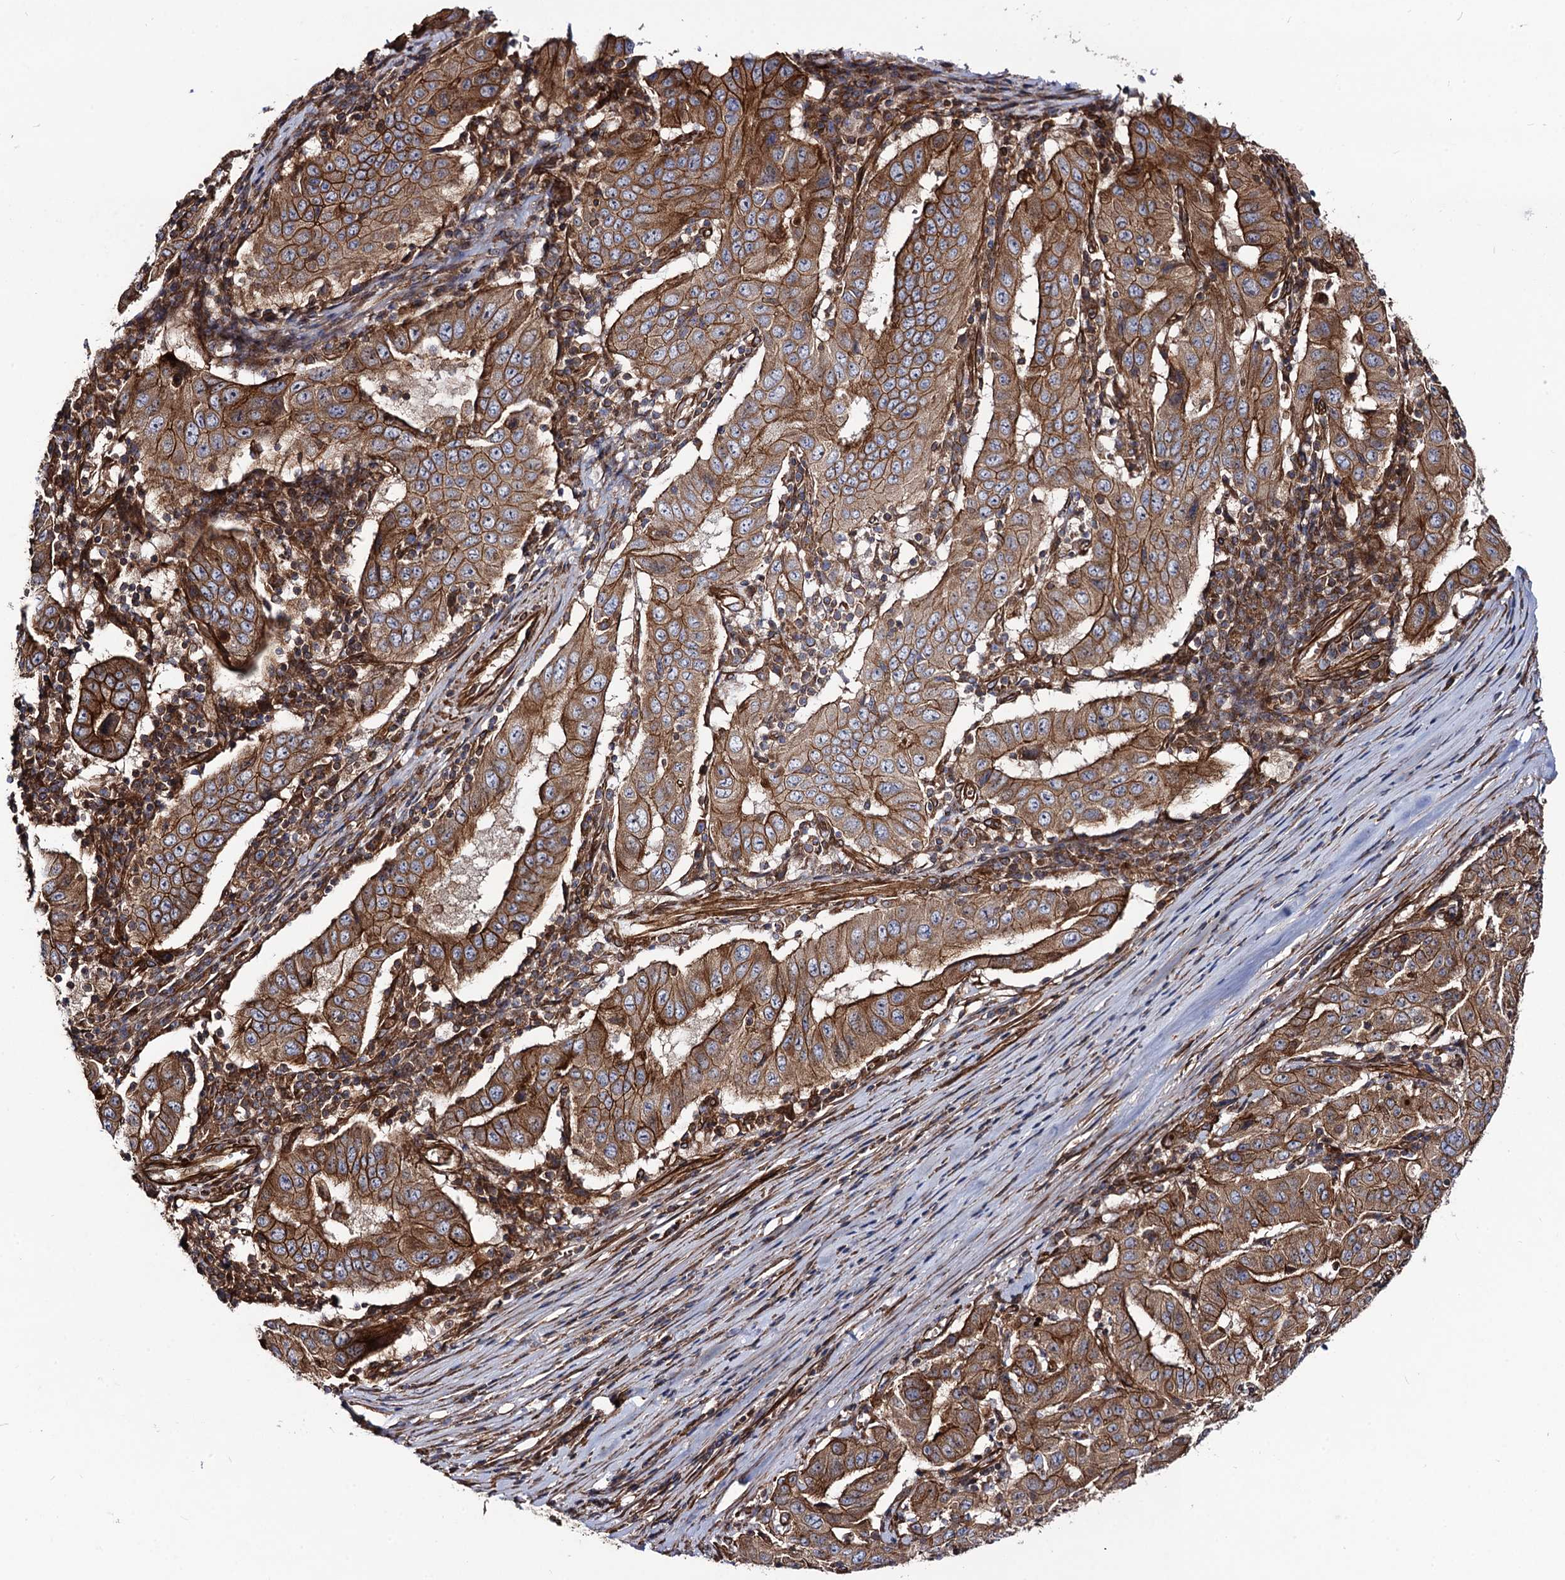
{"staining": {"intensity": "moderate", "quantity": ">75%", "location": "cytoplasmic/membranous"}, "tissue": "pancreatic cancer", "cell_type": "Tumor cells", "image_type": "cancer", "snomed": [{"axis": "morphology", "description": "Adenocarcinoma, NOS"}, {"axis": "topography", "description": "Pancreas"}], "caption": "IHC of pancreatic cancer (adenocarcinoma) exhibits medium levels of moderate cytoplasmic/membranous expression in approximately >75% of tumor cells.", "gene": "CIP2A", "patient": {"sex": "male", "age": 63}}